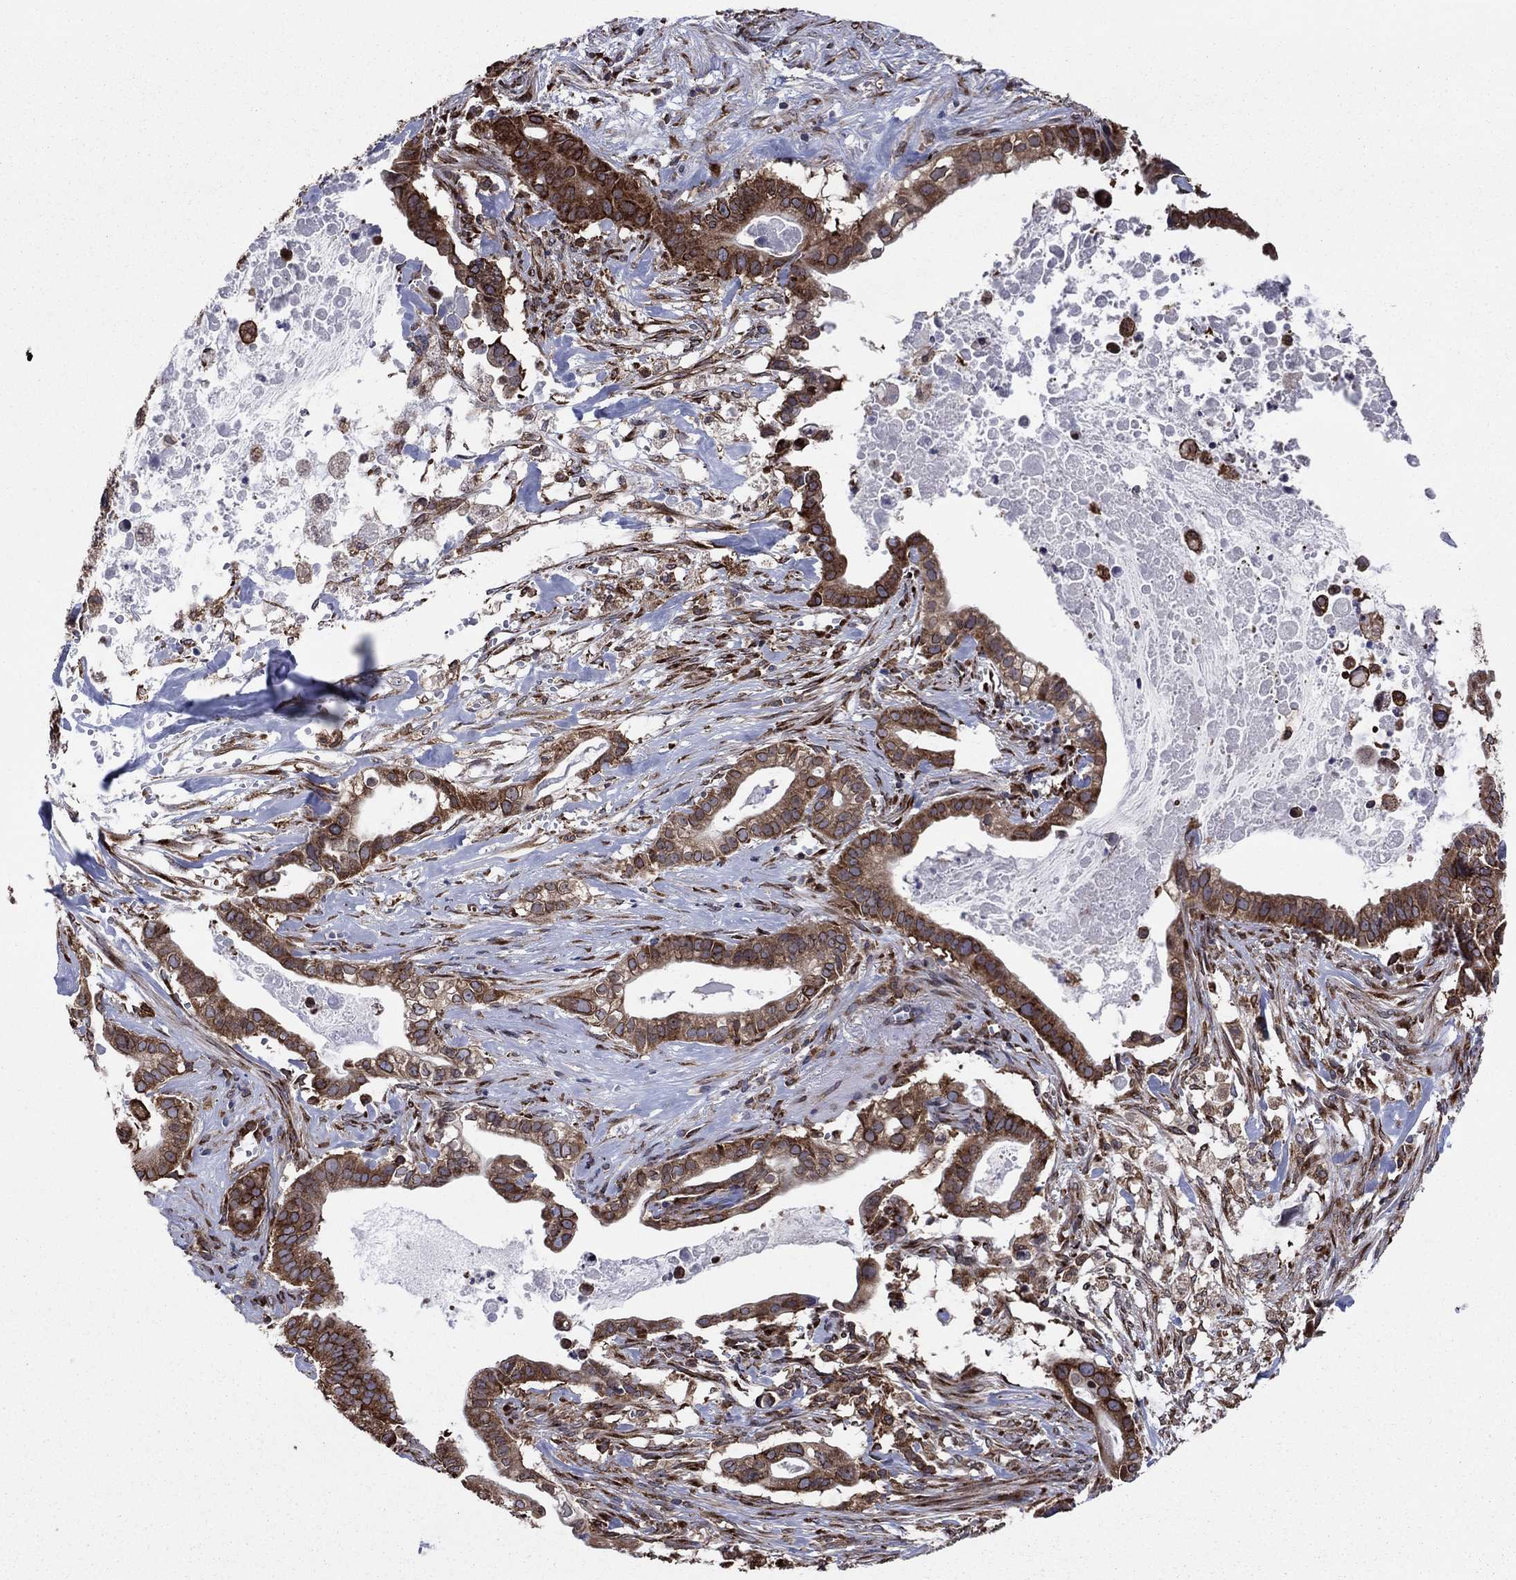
{"staining": {"intensity": "strong", "quantity": ">75%", "location": "cytoplasmic/membranous"}, "tissue": "pancreatic cancer", "cell_type": "Tumor cells", "image_type": "cancer", "snomed": [{"axis": "morphology", "description": "Adenocarcinoma, NOS"}, {"axis": "topography", "description": "Pancreas"}], "caption": "IHC staining of pancreatic adenocarcinoma, which shows high levels of strong cytoplasmic/membranous positivity in approximately >75% of tumor cells indicating strong cytoplasmic/membranous protein expression. The staining was performed using DAB (brown) for protein detection and nuclei were counterstained in hematoxylin (blue).", "gene": "YBX1", "patient": {"sex": "male", "age": 61}}